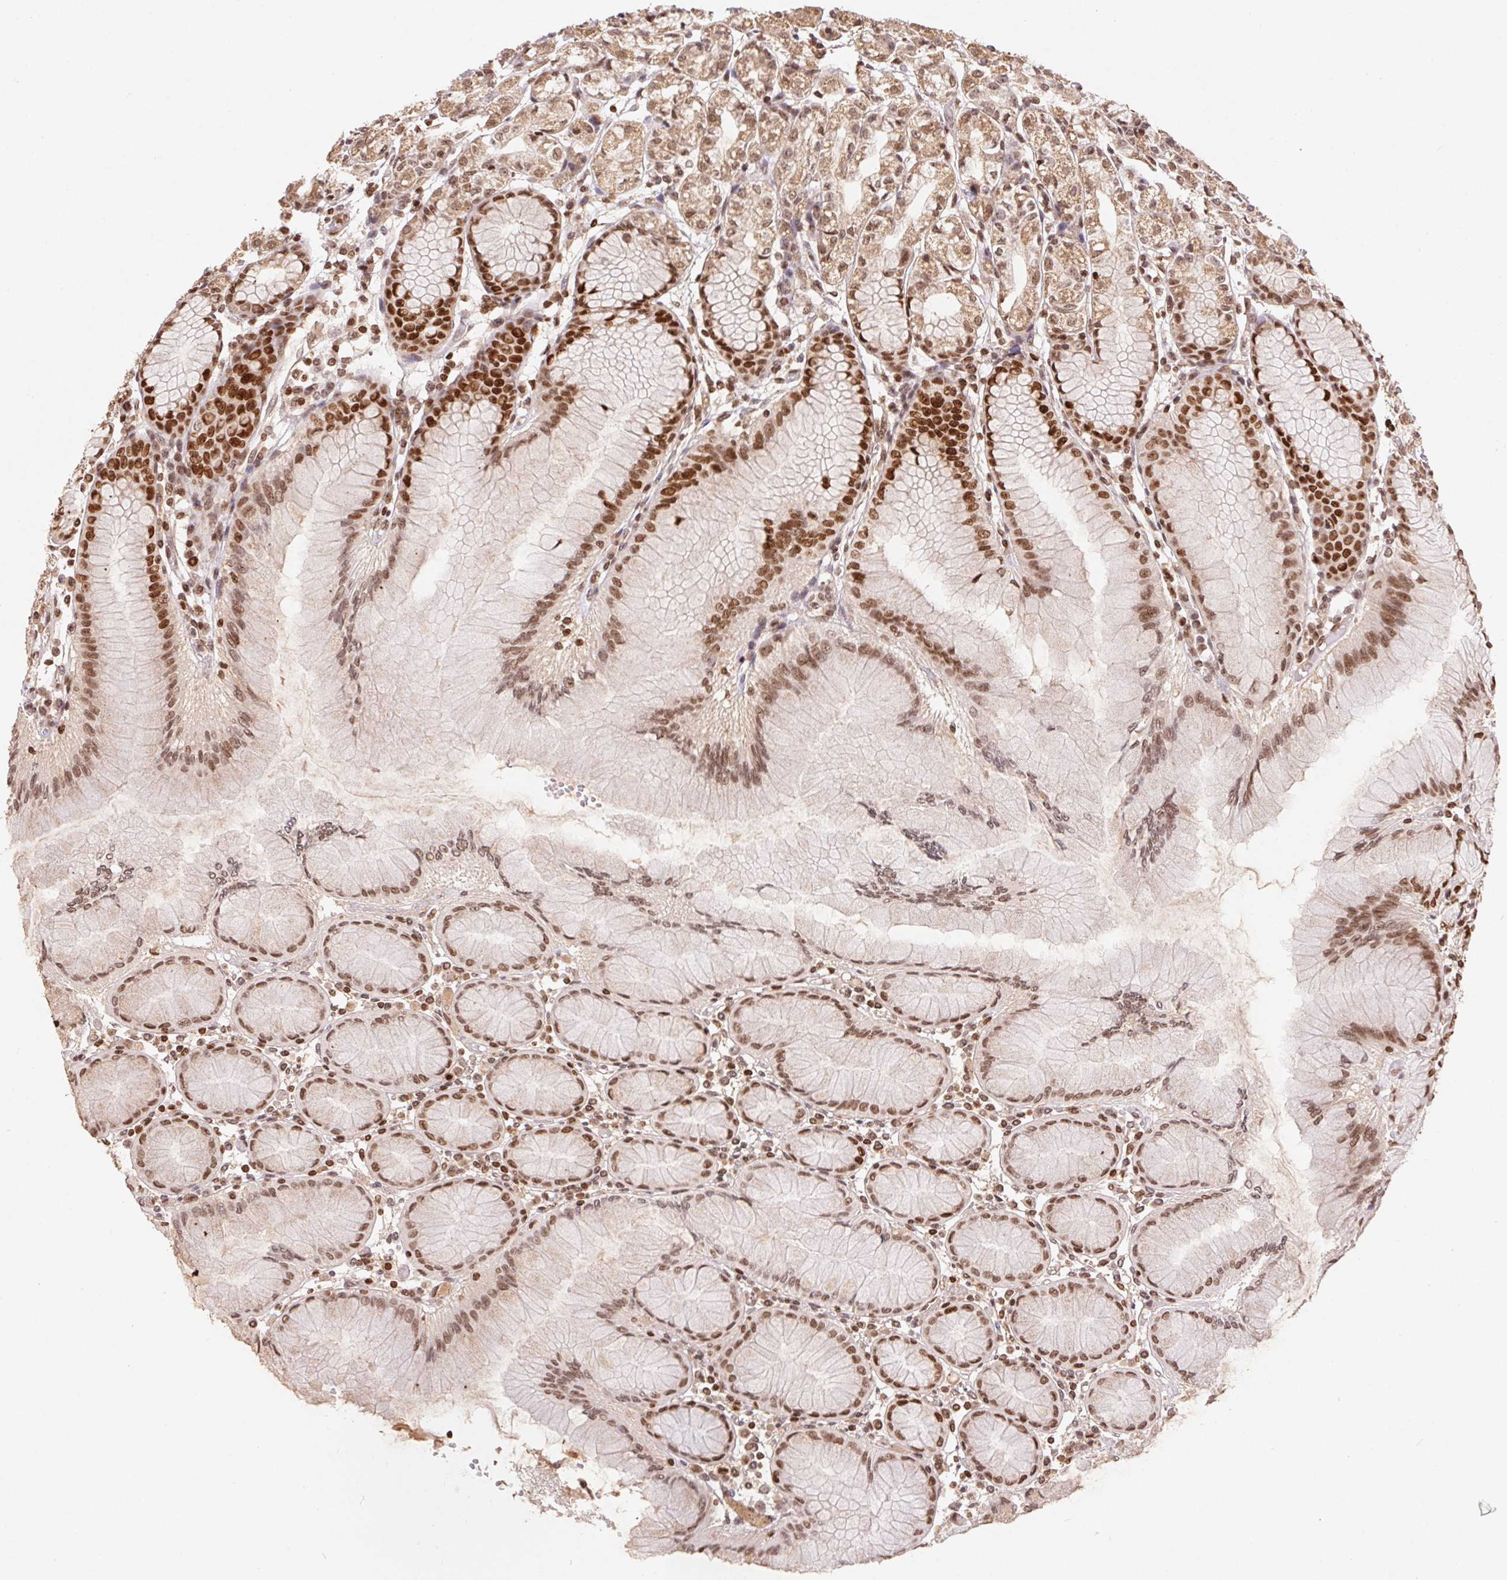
{"staining": {"intensity": "moderate", "quantity": ">75%", "location": "cytoplasmic/membranous,nuclear"}, "tissue": "stomach", "cell_type": "Glandular cells", "image_type": "normal", "snomed": [{"axis": "morphology", "description": "Normal tissue, NOS"}, {"axis": "topography", "description": "Stomach"}], "caption": "Immunohistochemical staining of benign human stomach exhibits >75% levels of moderate cytoplasmic/membranous,nuclear protein positivity in approximately >75% of glandular cells.", "gene": "POLD3", "patient": {"sex": "female", "age": 57}}